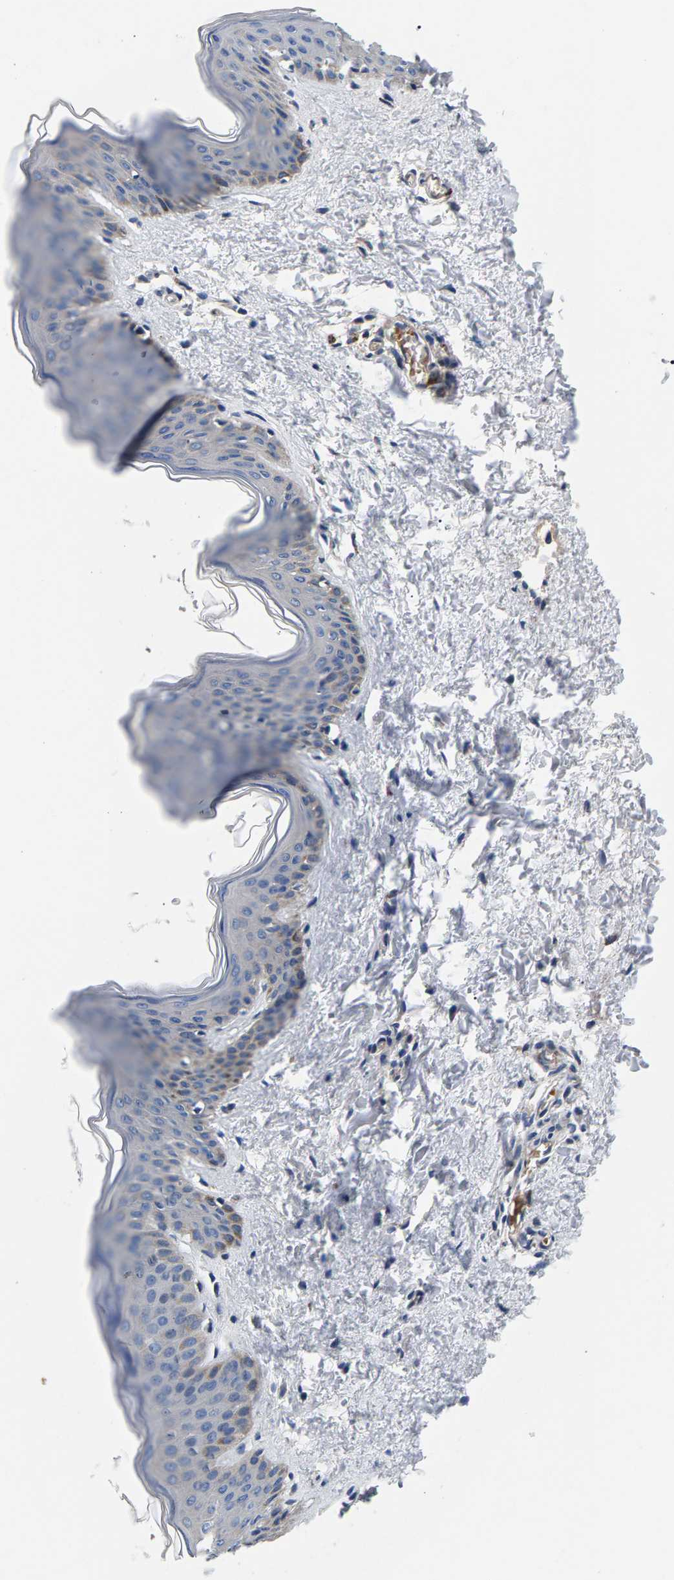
{"staining": {"intensity": "negative", "quantity": "none", "location": "none"}, "tissue": "skin", "cell_type": "Fibroblasts", "image_type": "normal", "snomed": [{"axis": "morphology", "description": "Normal tissue, NOS"}, {"axis": "topography", "description": "Skin"}], "caption": "An immunohistochemistry (IHC) histopathology image of unremarkable skin is shown. There is no staining in fibroblasts of skin. (Stains: DAB immunohistochemistry with hematoxylin counter stain, Microscopy: brightfield microscopy at high magnification).", "gene": "P2RY4", "patient": {"sex": "female", "age": 17}}